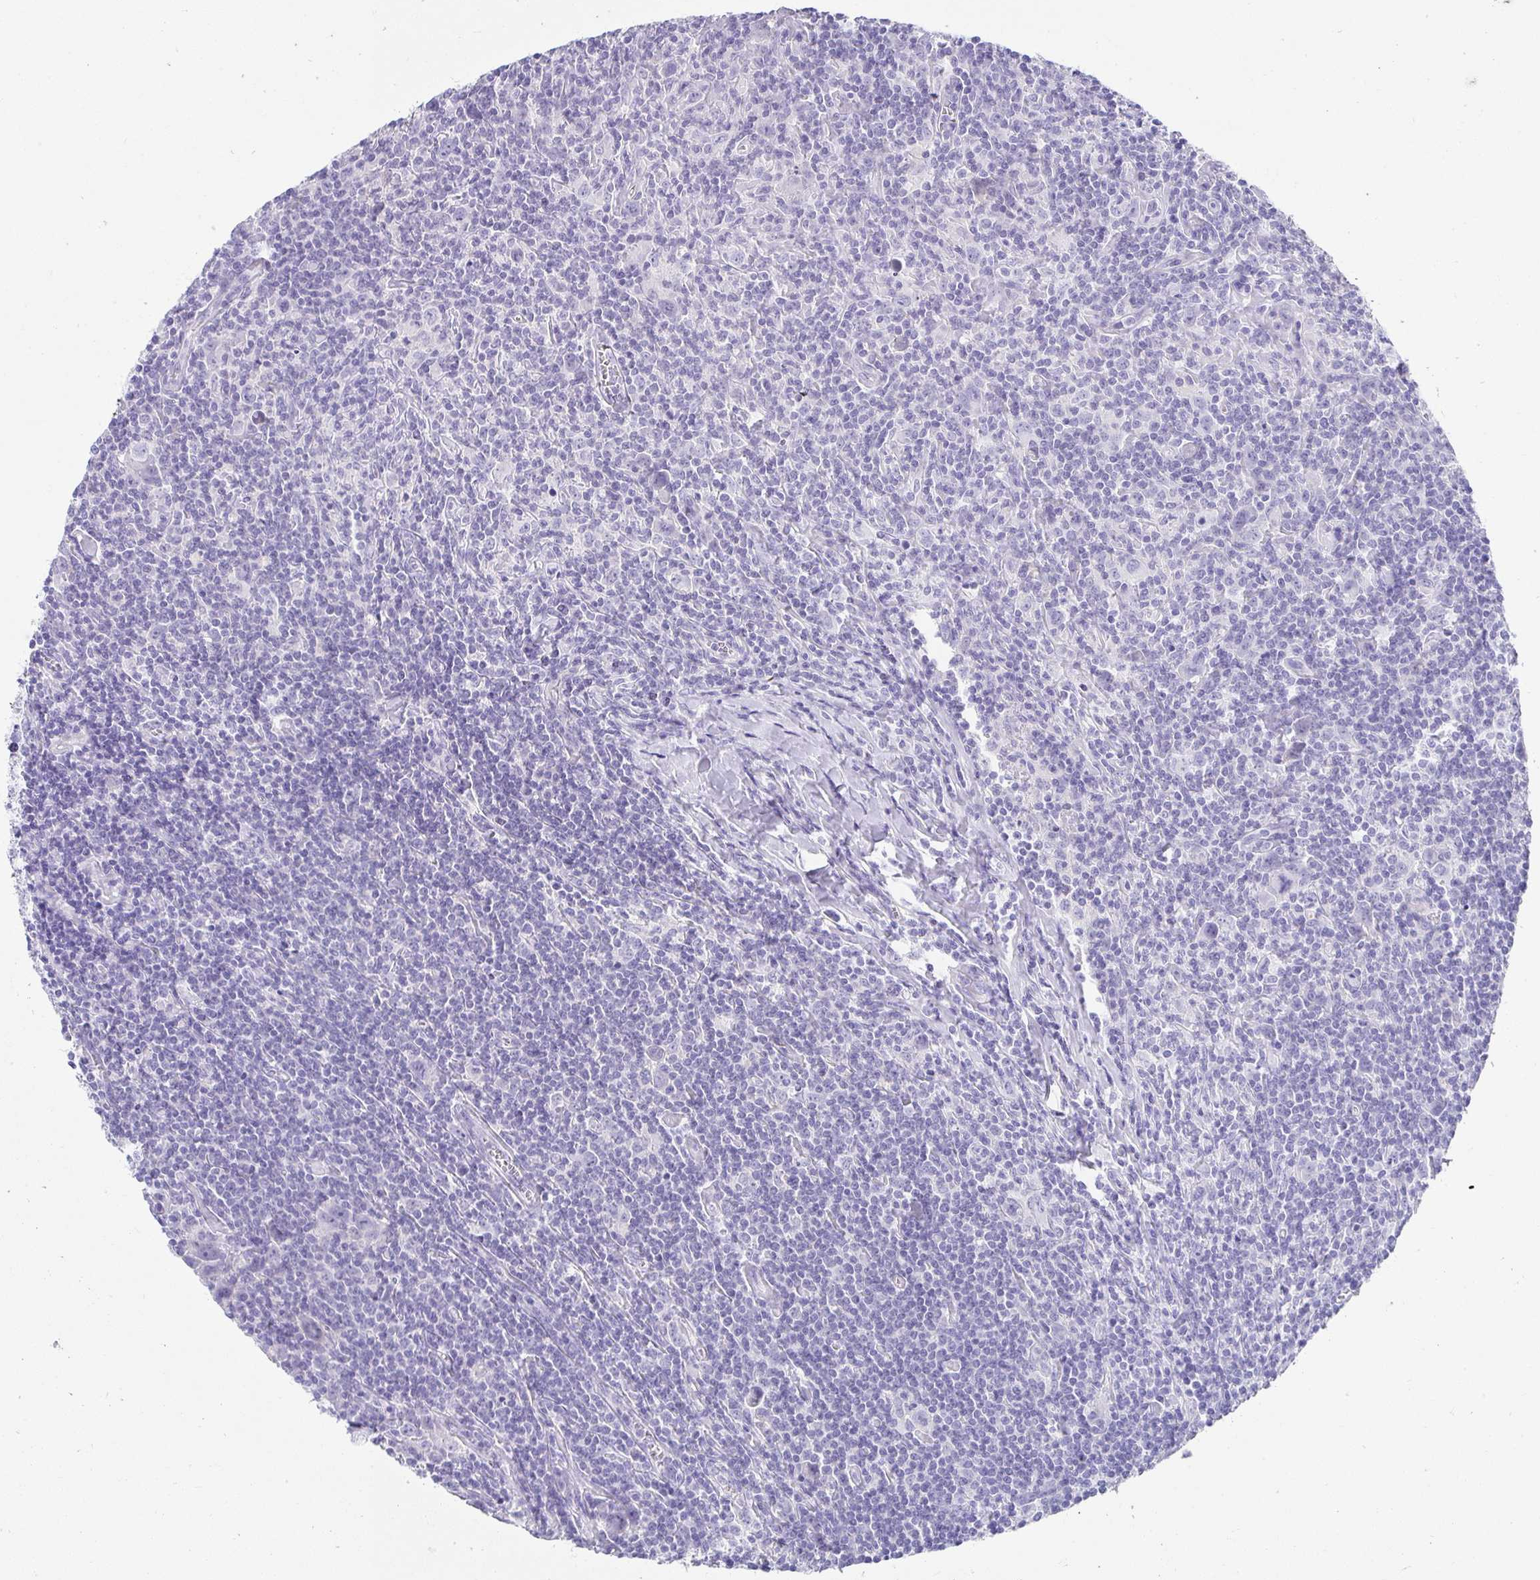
{"staining": {"intensity": "negative", "quantity": "none", "location": "none"}, "tissue": "lymphoma", "cell_type": "Tumor cells", "image_type": "cancer", "snomed": [{"axis": "morphology", "description": "Hodgkin's disease, NOS"}, {"axis": "topography", "description": "Lymph node"}], "caption": "This is an immunohistochemistry micrograph of human Hodgkin's disease. There is no positivity in tumor cells.", "gene": "CHAT", "patient": {"sex": "female", "age": 18}}